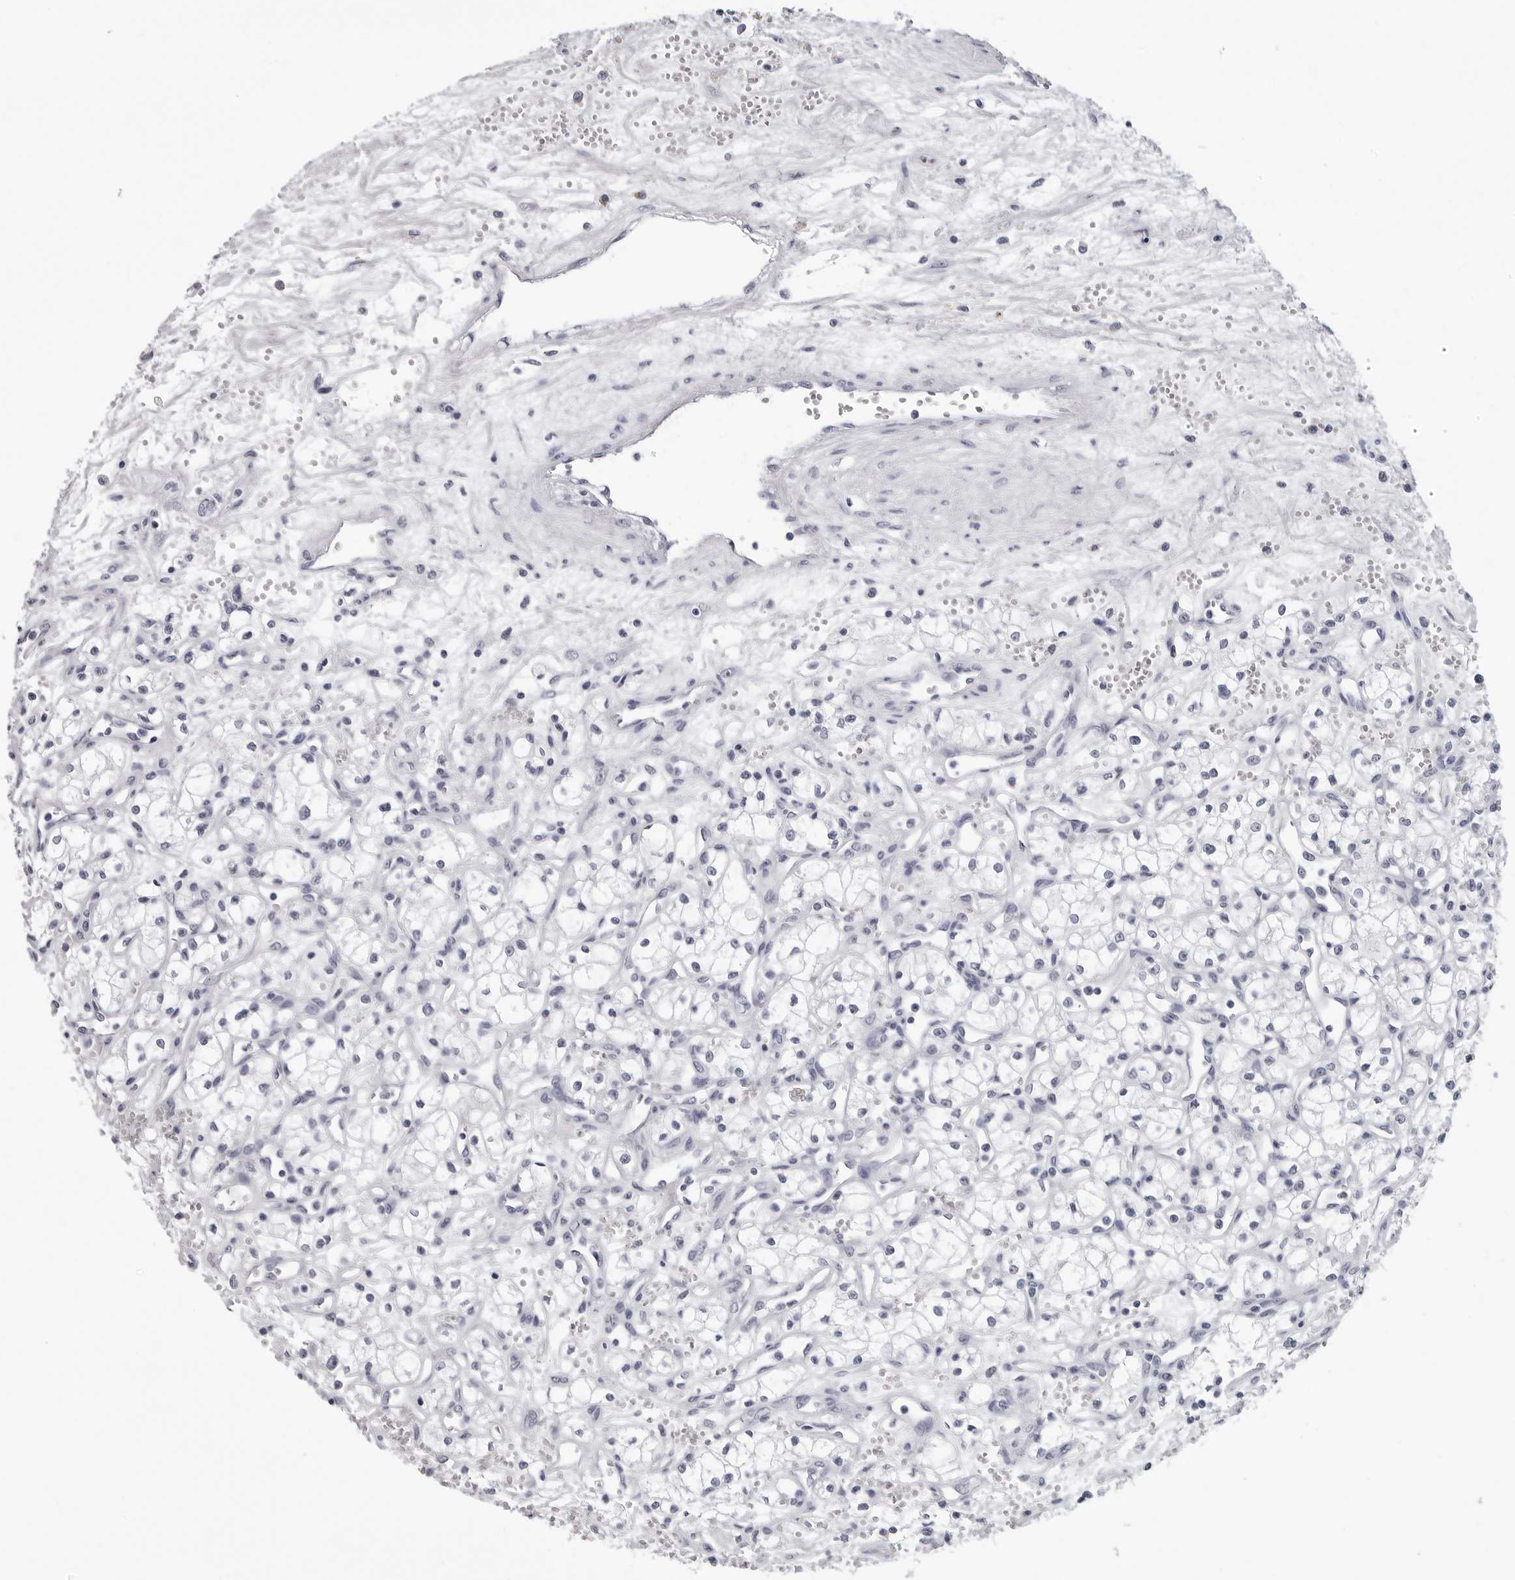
{"staining": {"intensity": "negative", "quantity": "none", "location": "none"}, "tissue": "renal cancer", "cell_type": "Tumor cells", "image_type": "cancer", "snomed": [{"axis": "morphology", "description": "Adenocarcinoma, NOS"}, {"axis": "topography", "description": "Kidney"}], "caption": "Renal cancer was stained to show a protein in brown. There is no significant staining in tumor cells.", "gene": "GNL2", "patient": {"sex": "male", "age": 59}}